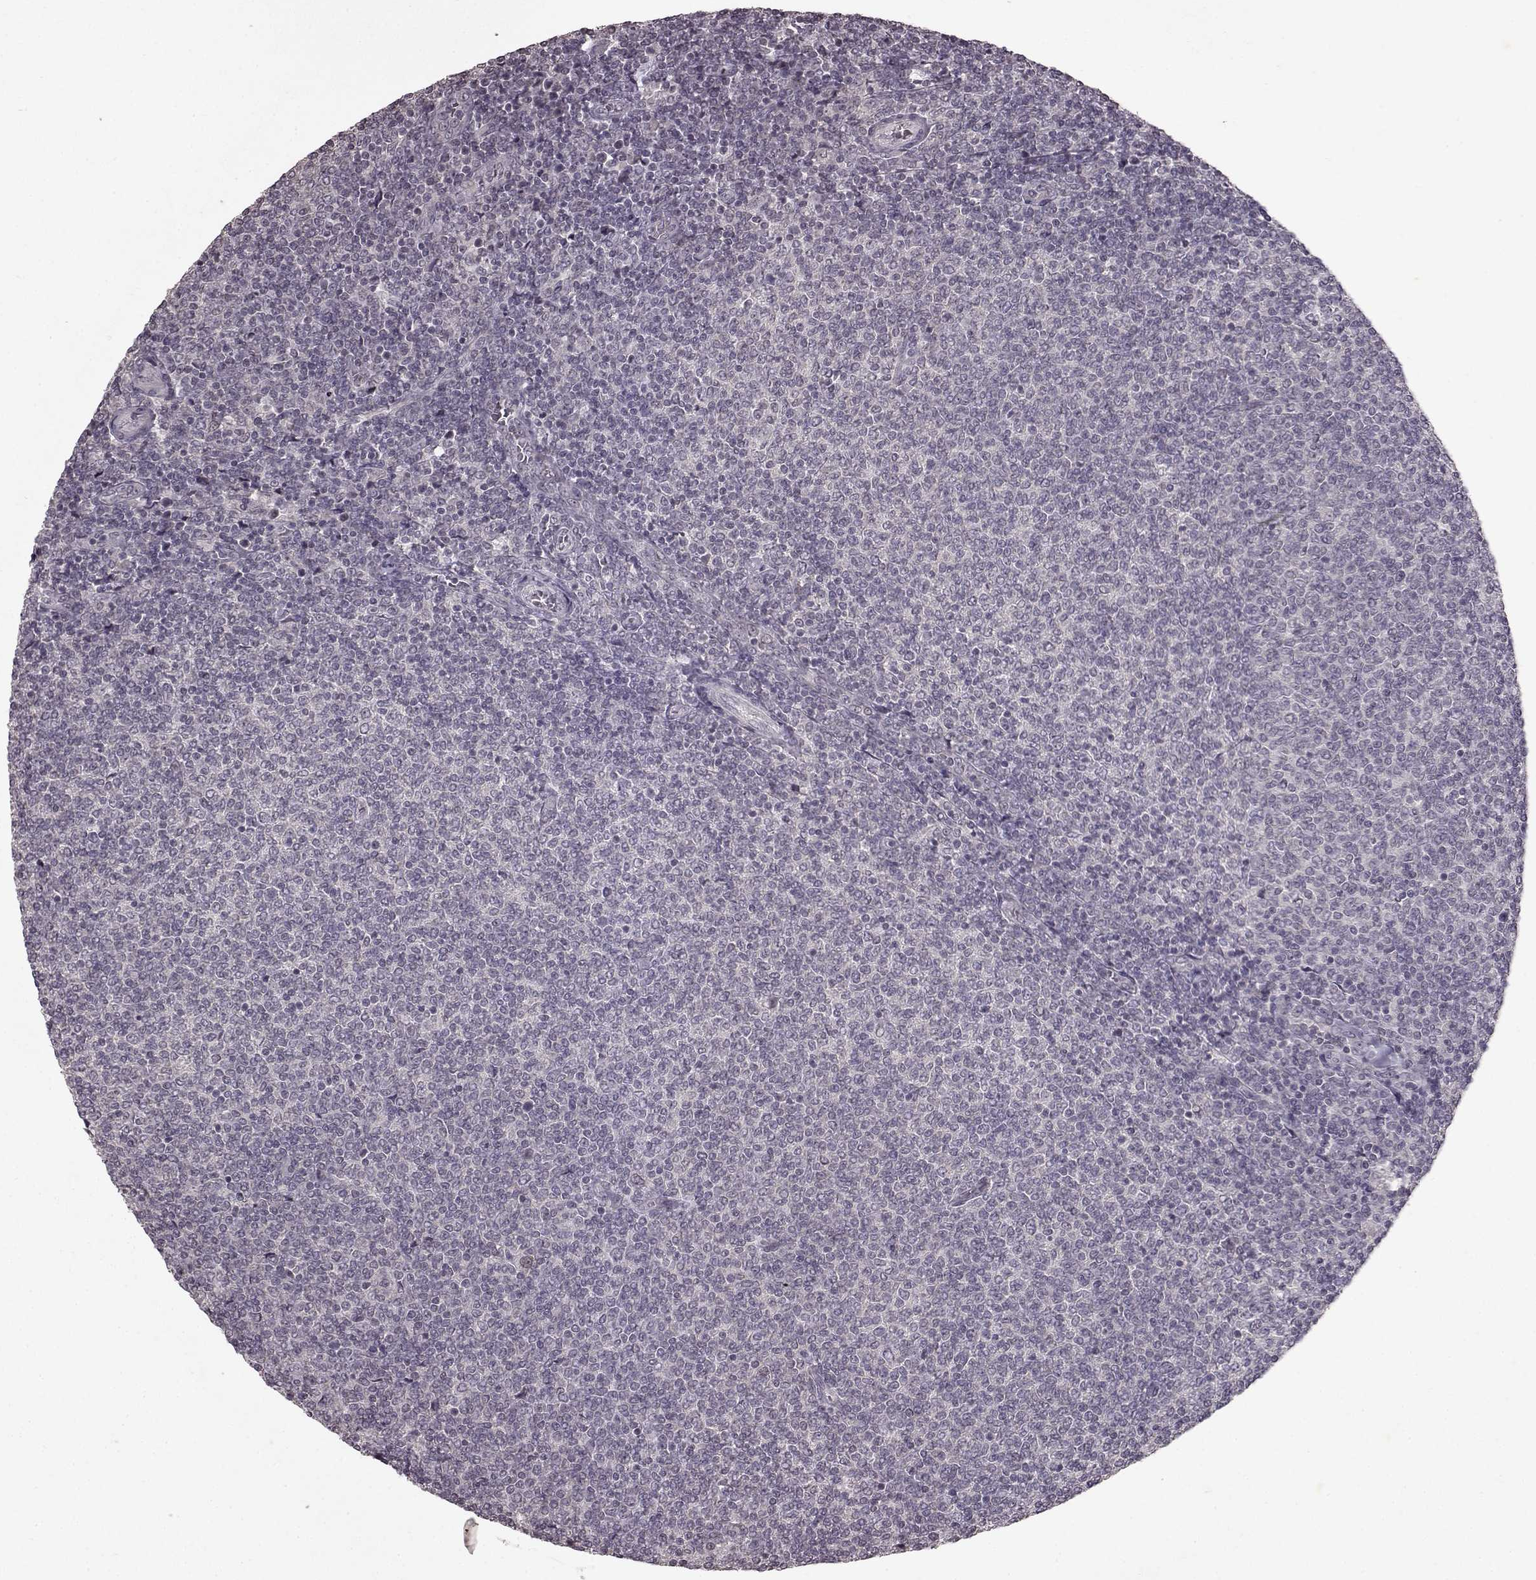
{"staining": {"intensity": "negative", "quantity": "none", "location": "none"}, "tissue": "lymphoma", "cell_type": "Tumor cells", "image_type": "cancer", "snomed": [{"axis": "morphology", "description": "Malignant lymphoma, non-Hodgkin's type, Low grade"}, {"axis": "topography", "description": "Lymph node"}], "caption": "Immunohistochemical staining of human lymphoma shows no significant expression in tumor cells. (Immunohistochemistry (ihc), brightfield microscopy, high magnification).", "gene": "LHB", "patient": {"sex": "male", "age": 52}}